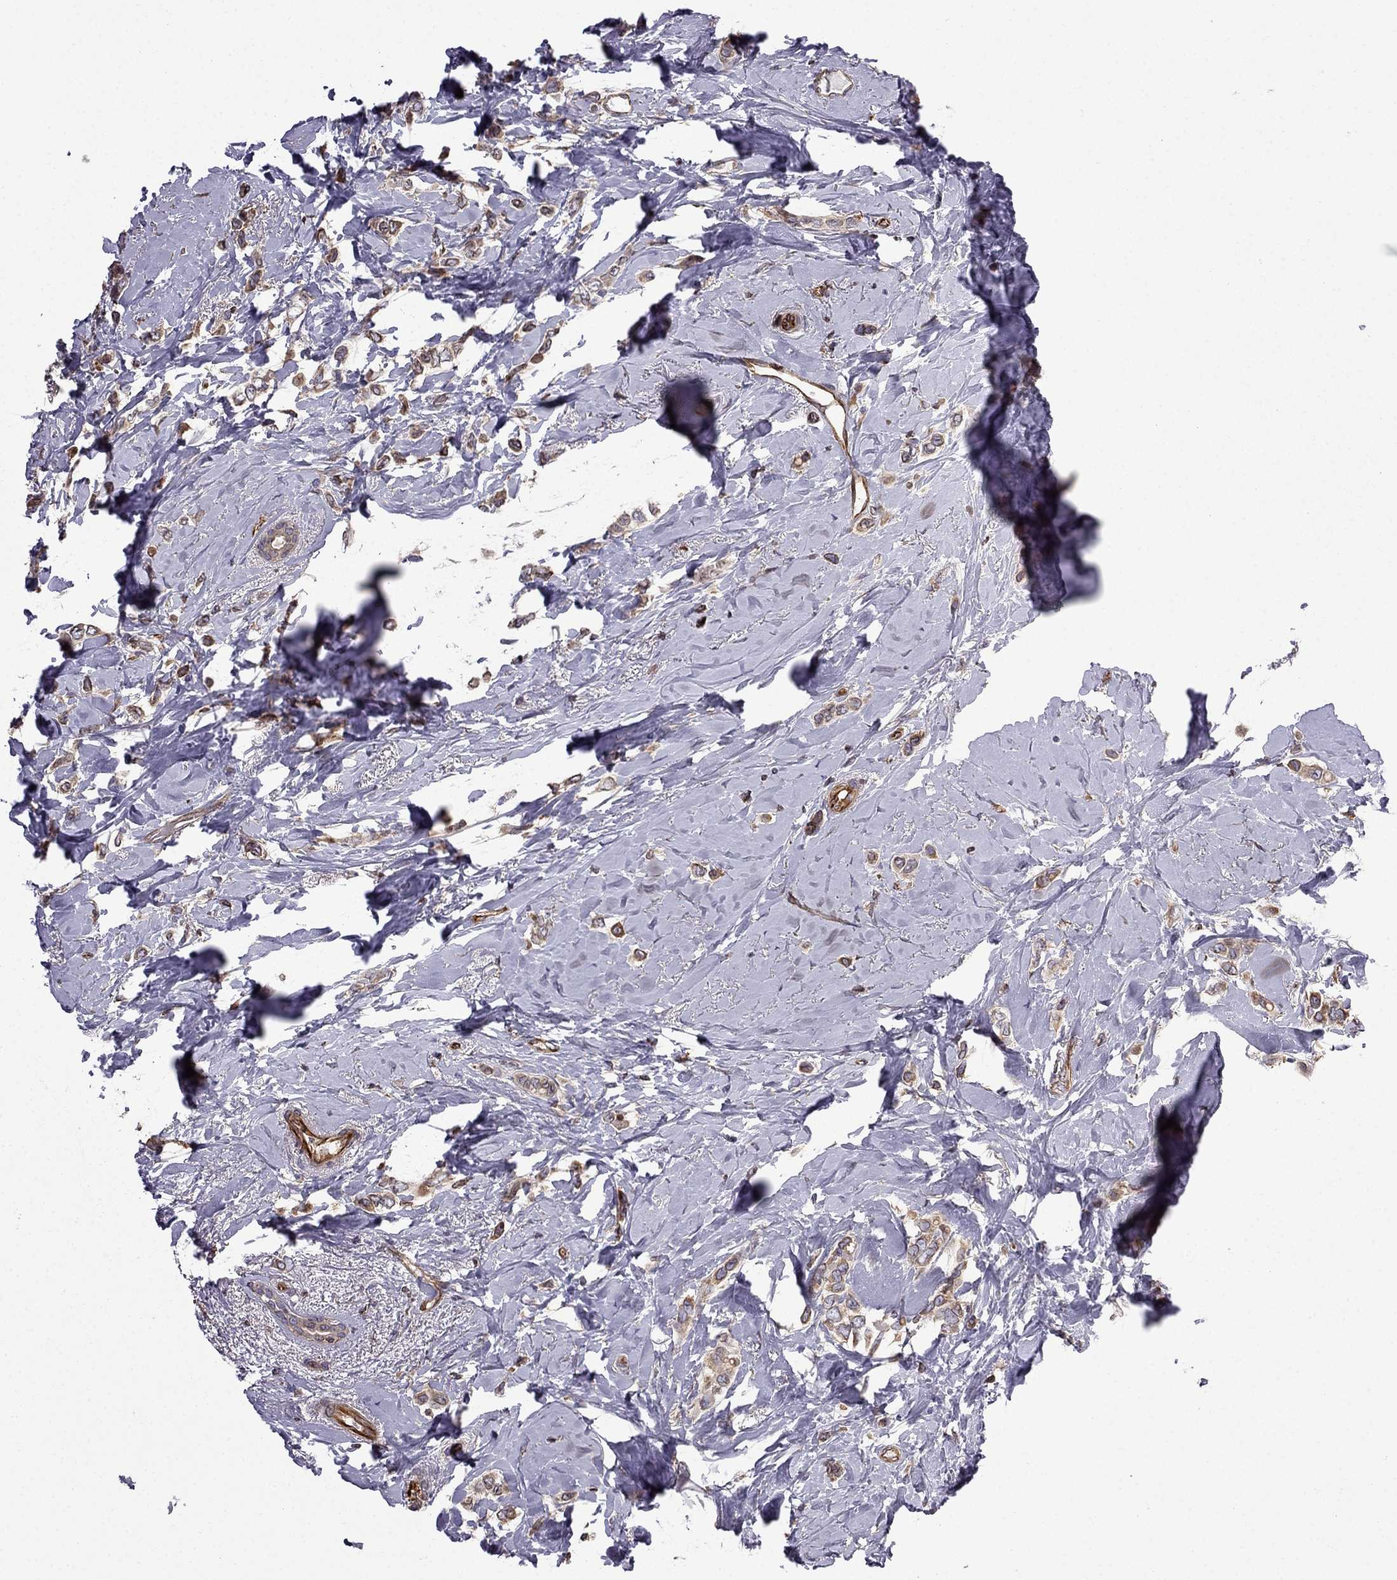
{"staining": {"intensity": "moderate", "quantity": "25%-75%", "location": "cytoplasmic/membranous"}, "tissue": "breast cancer", "cell_type": "Tumor cells", "image_type": "cancer", "snomed": [{"axis": "morphology", "description": "Lobular carcinoma"}, {"axis": "topography", "description": "Breast"}], "caption": "This is an image of immunohistochemistry staining of lobular carcinoma (breast), which shows moderate staining in the cytoplasmic/membranous of tumor cells.", "gene": "CDC42BPA", "patient": {"sex": "female", "age": 66}}